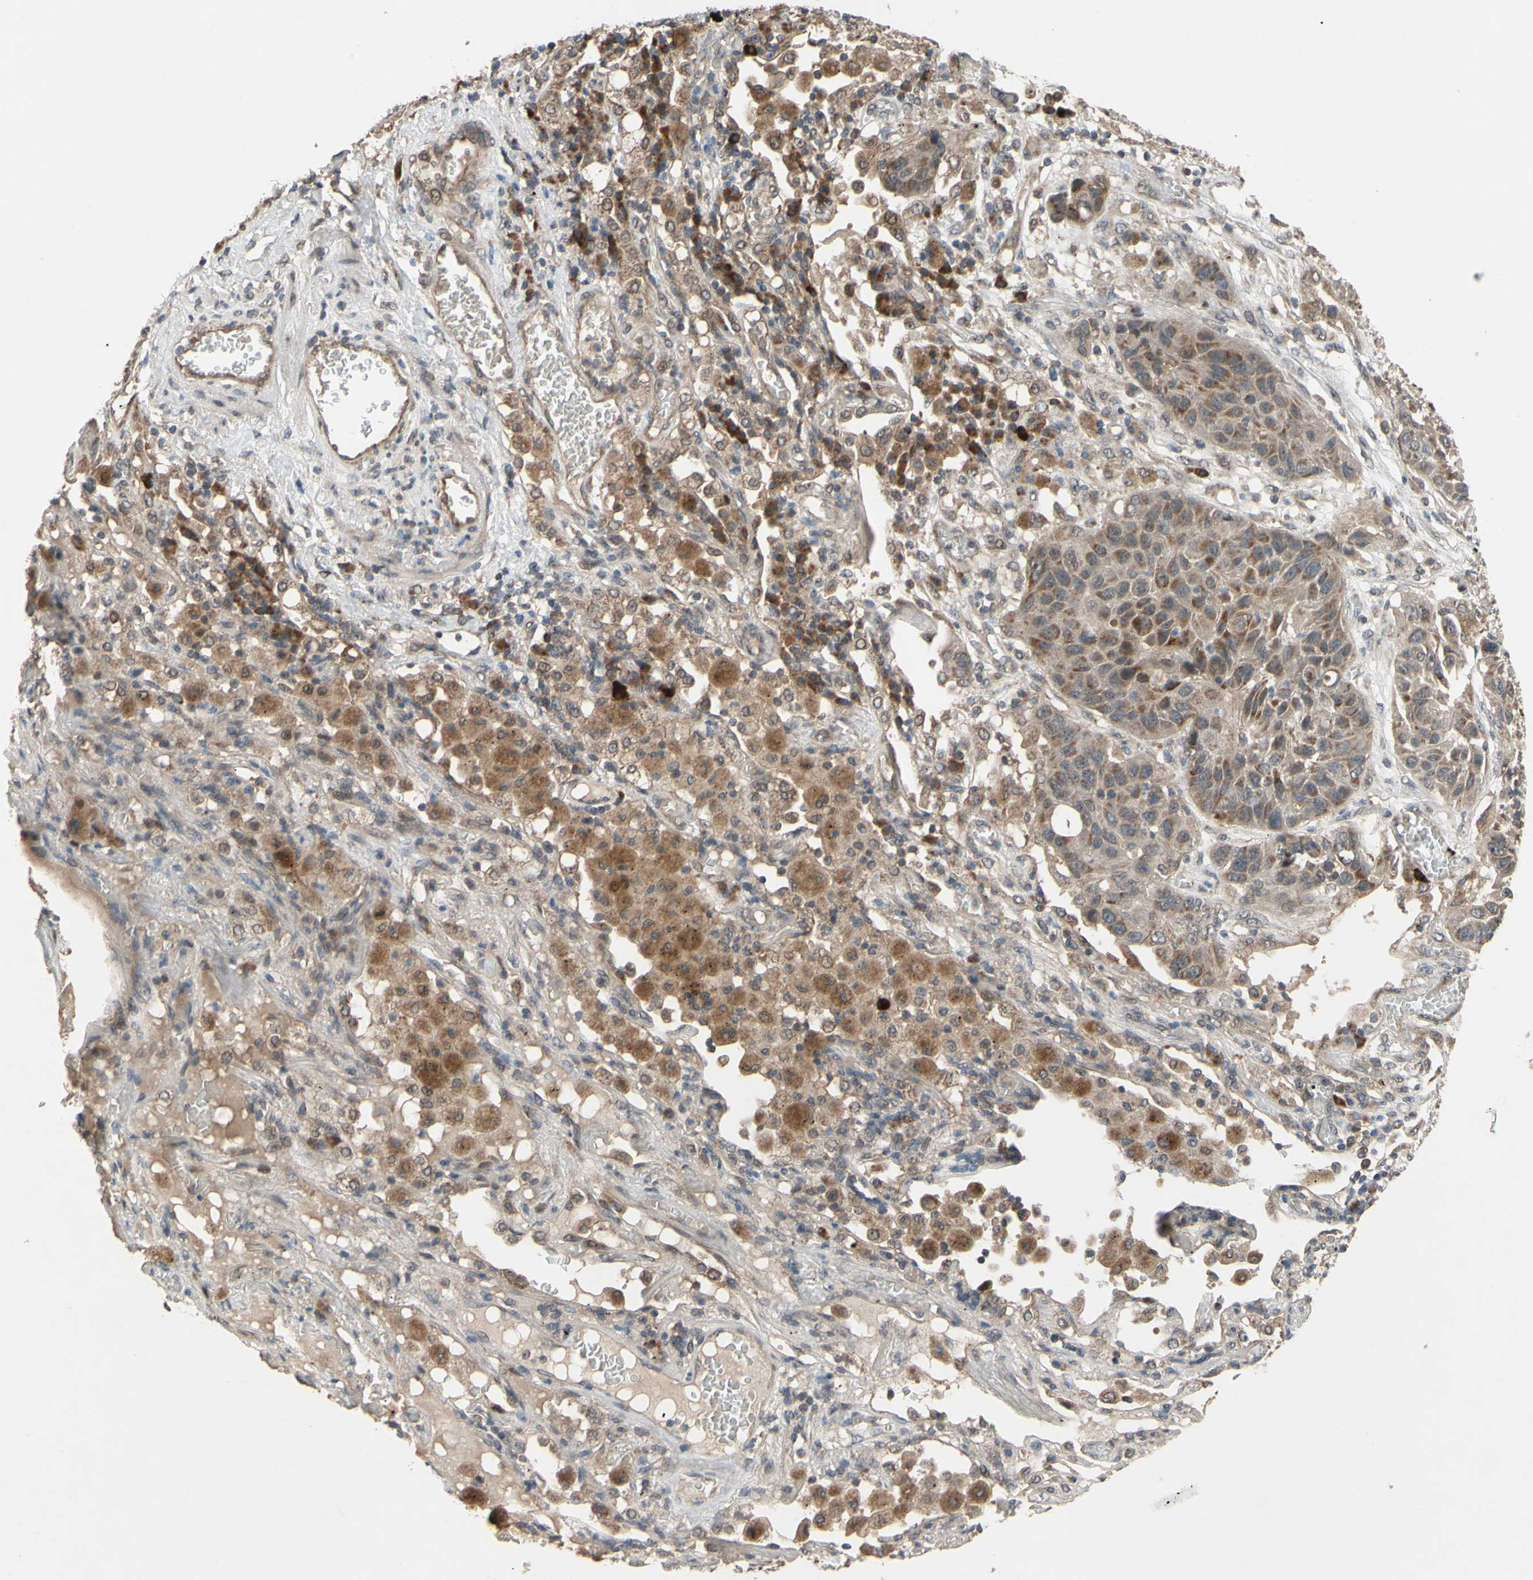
{"staining": {"intensity": "moderate", "quantity": ">75%", "location": "cytoplasmic/membranous"}, "tissue": "lung cancer", "cell_type": "Tumor cells", "image_type": "cancer", "snomed": [{"axis": "morphology", "description": "Squamous cell carcinoma, NOS"}, {"axis": "topography", "description": "Lung"}], "caption": "There is medium levels of moderate cytoplasmic/membranous positivity in tumor cells of lung cancer, as demonstrated by immunohistochemical staining (brown color).", "gene": "CD164", "patient": {"sex": "male", "age": 57}}